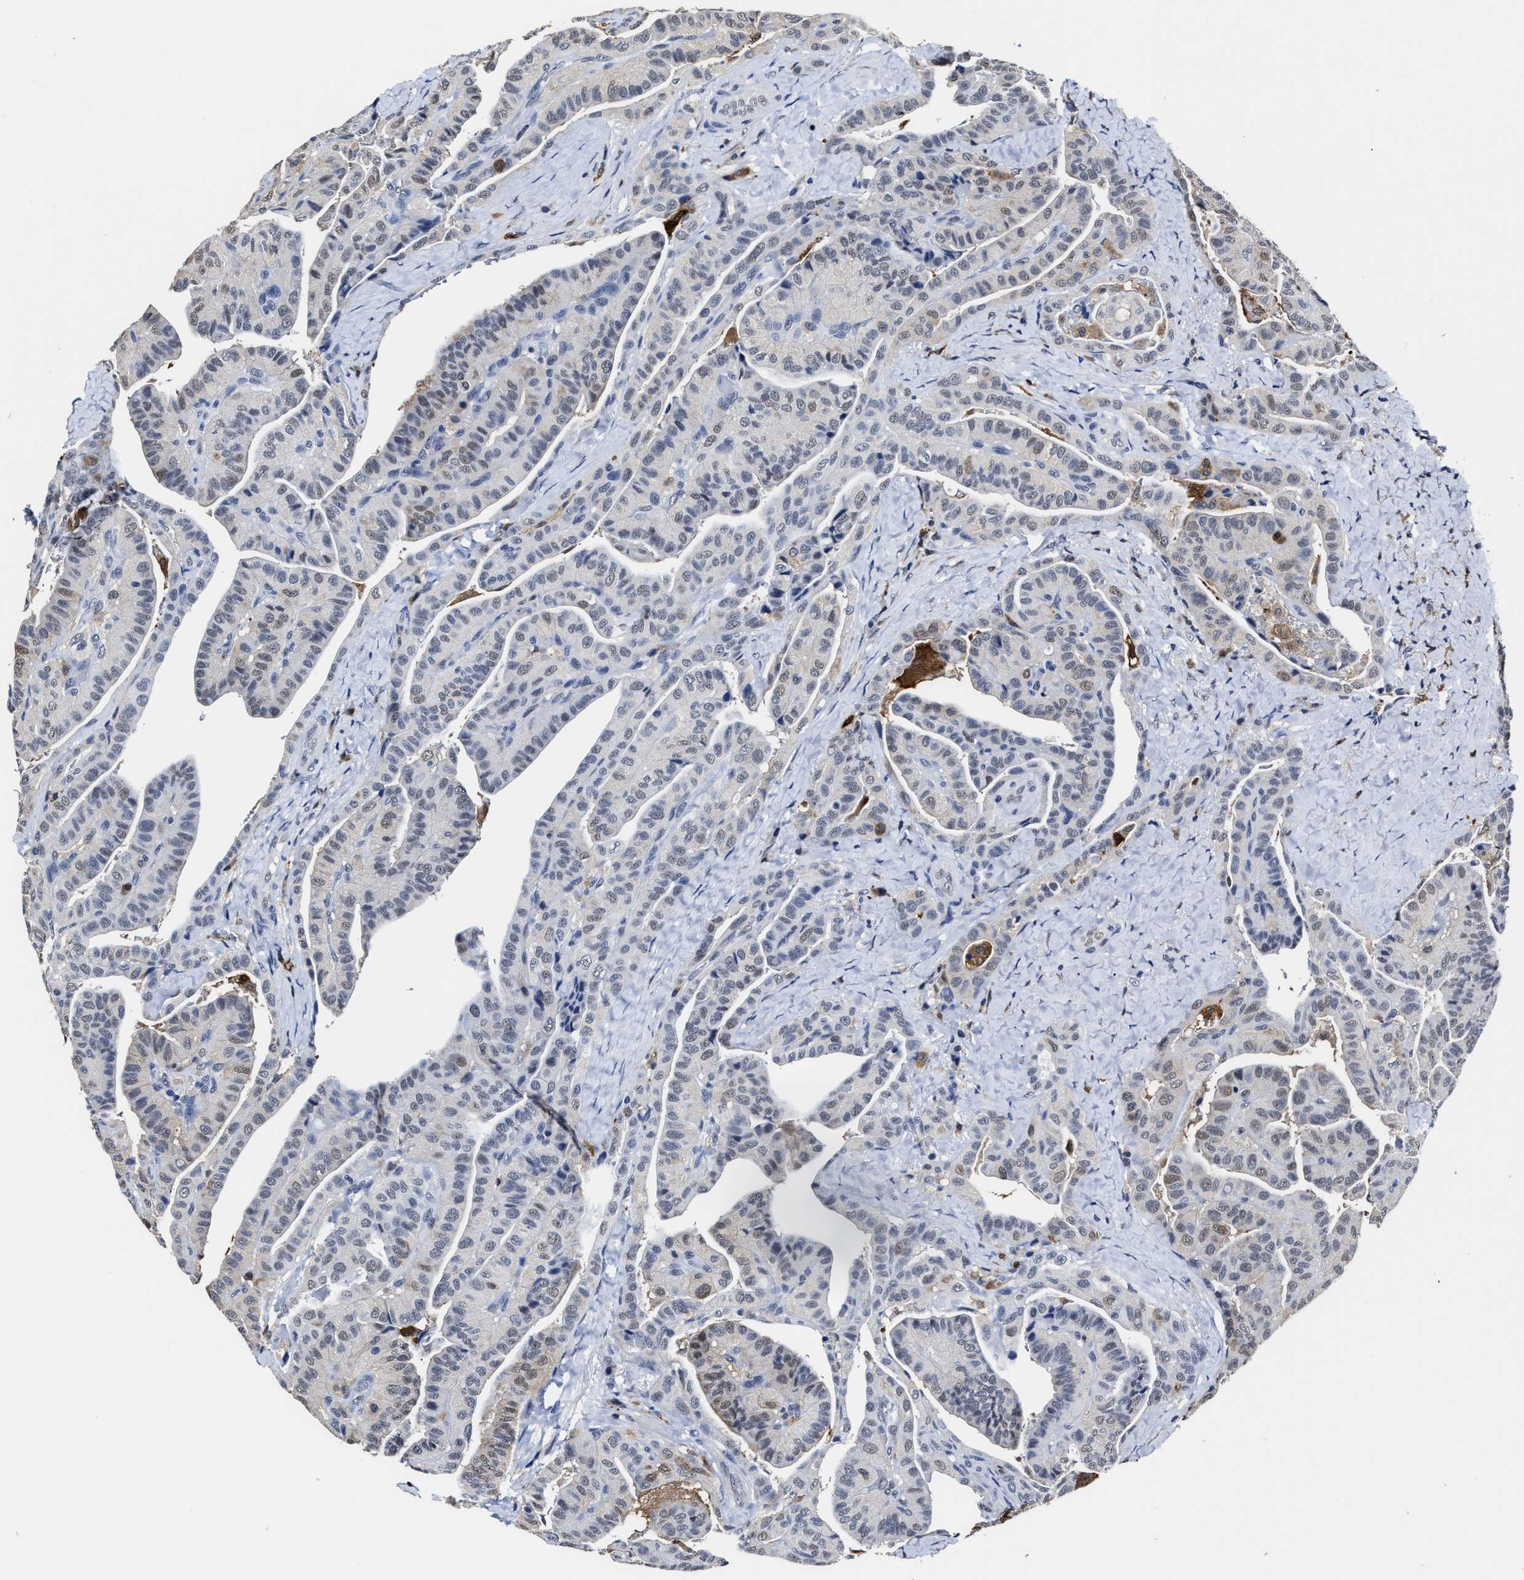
{"staining": {"intensity": "weak", "quantity": "<25%", "location": "nuclear"}, "tissue": "thyroid cancer", "cell_type": "Tumor cells", "image_type": "cancer", "snomed": [{"axis": "morphology", "description": "Papillary adenocarcinoma, NOS"}, {"axis": "topography", "description": "Thyroid gland"}], "caption": "Immunohistochemical staining of human thyroid cancer demonstrates no significant positivity in tumor cells.", "gene": "PRPF4B", "patient": {"sex": "male", "age": 77}}